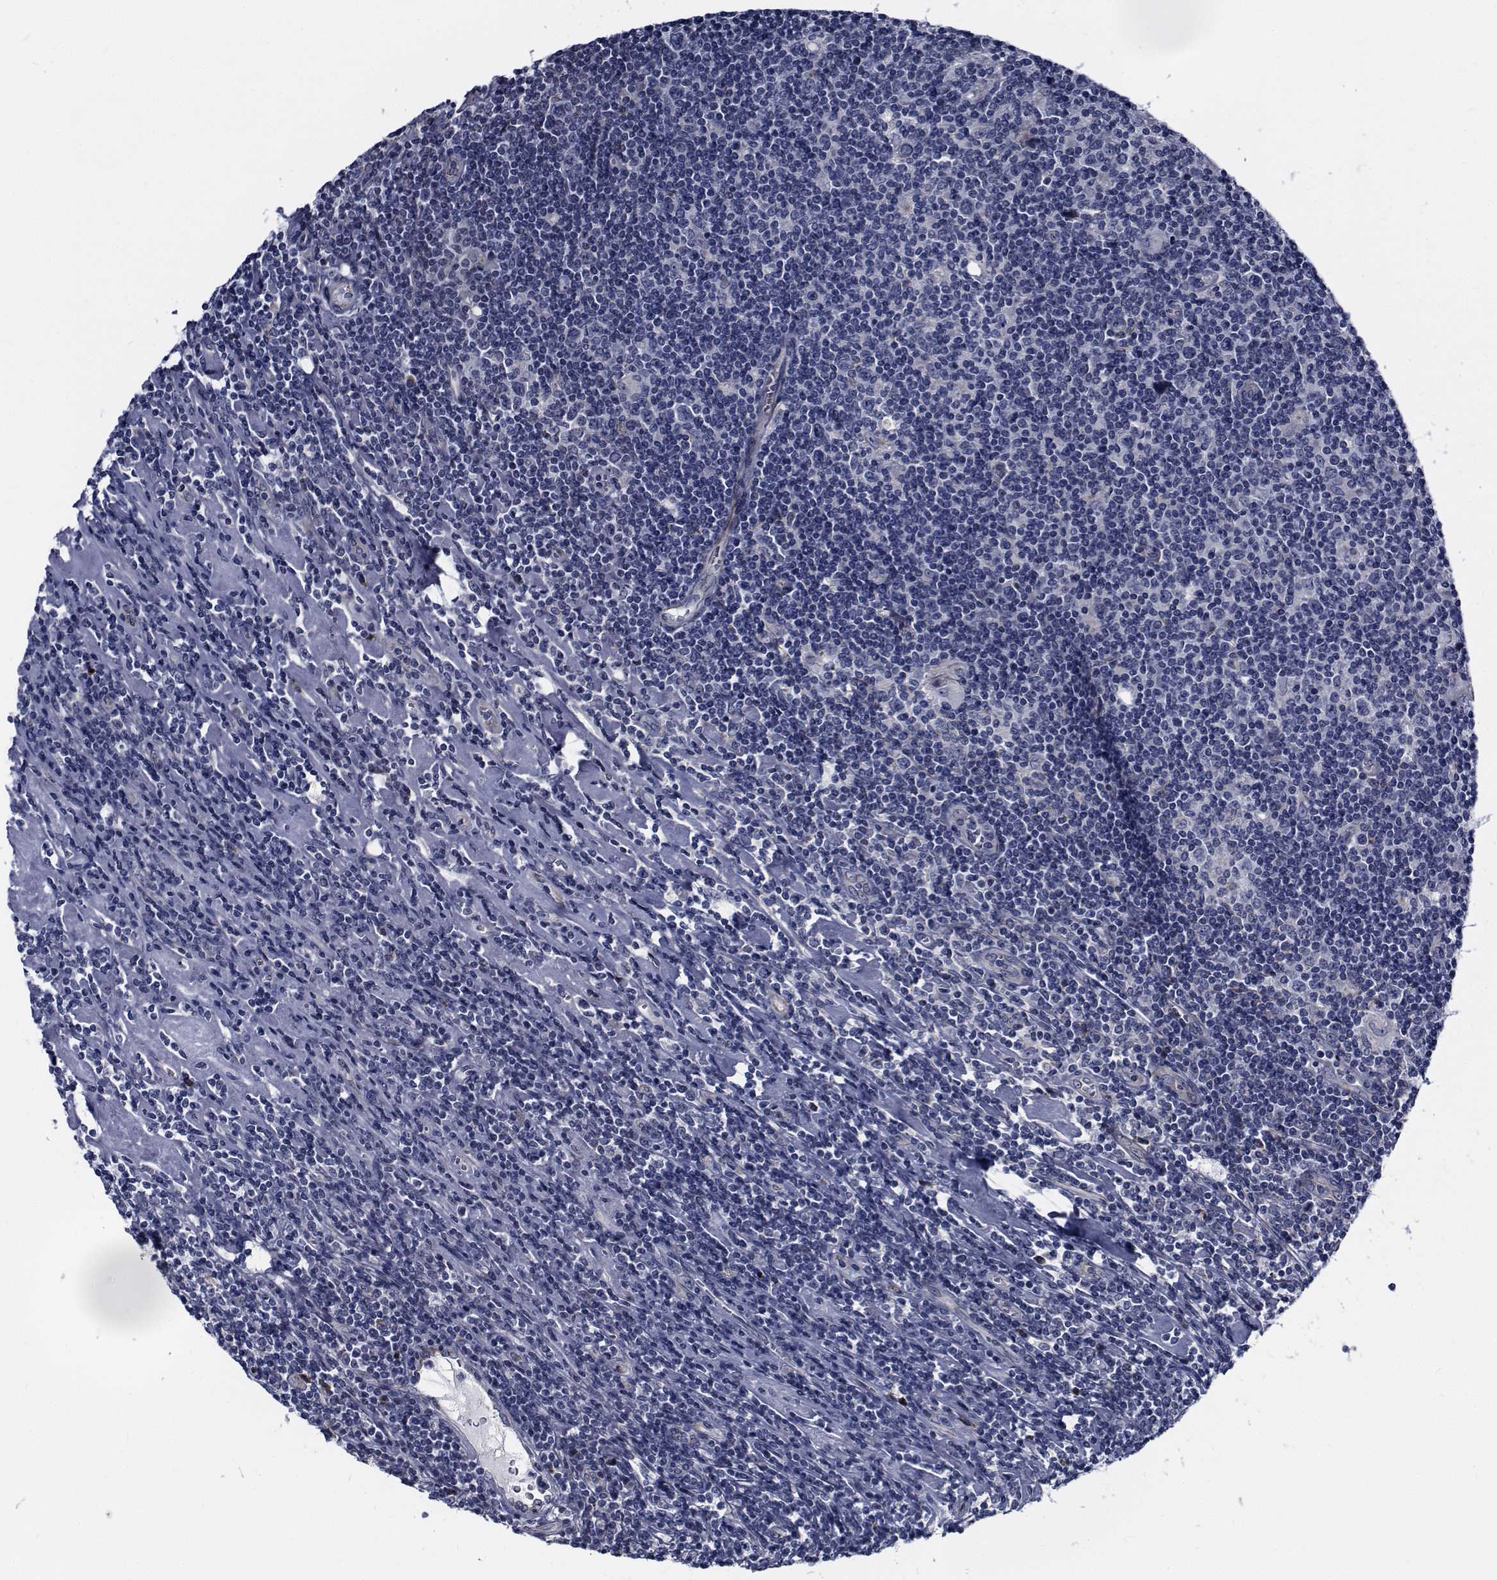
{"staining": {"intensity": "negative", "quantity": "none", "location": "none"}, "tissue": "lymphoma", "cell_type": "Tumor cells", "image_type": "cancer", "snomed": [{"axis": "morphology", "description": "Hodgkin's disease, NOS"}, {"axis": "topography", "description": "Lymph node"}], "caption": "Tumor cells are negative for protein expression in human lymphoma.", "gene": "TTBK1", "patient": {"sex": "male", "age": 40}}